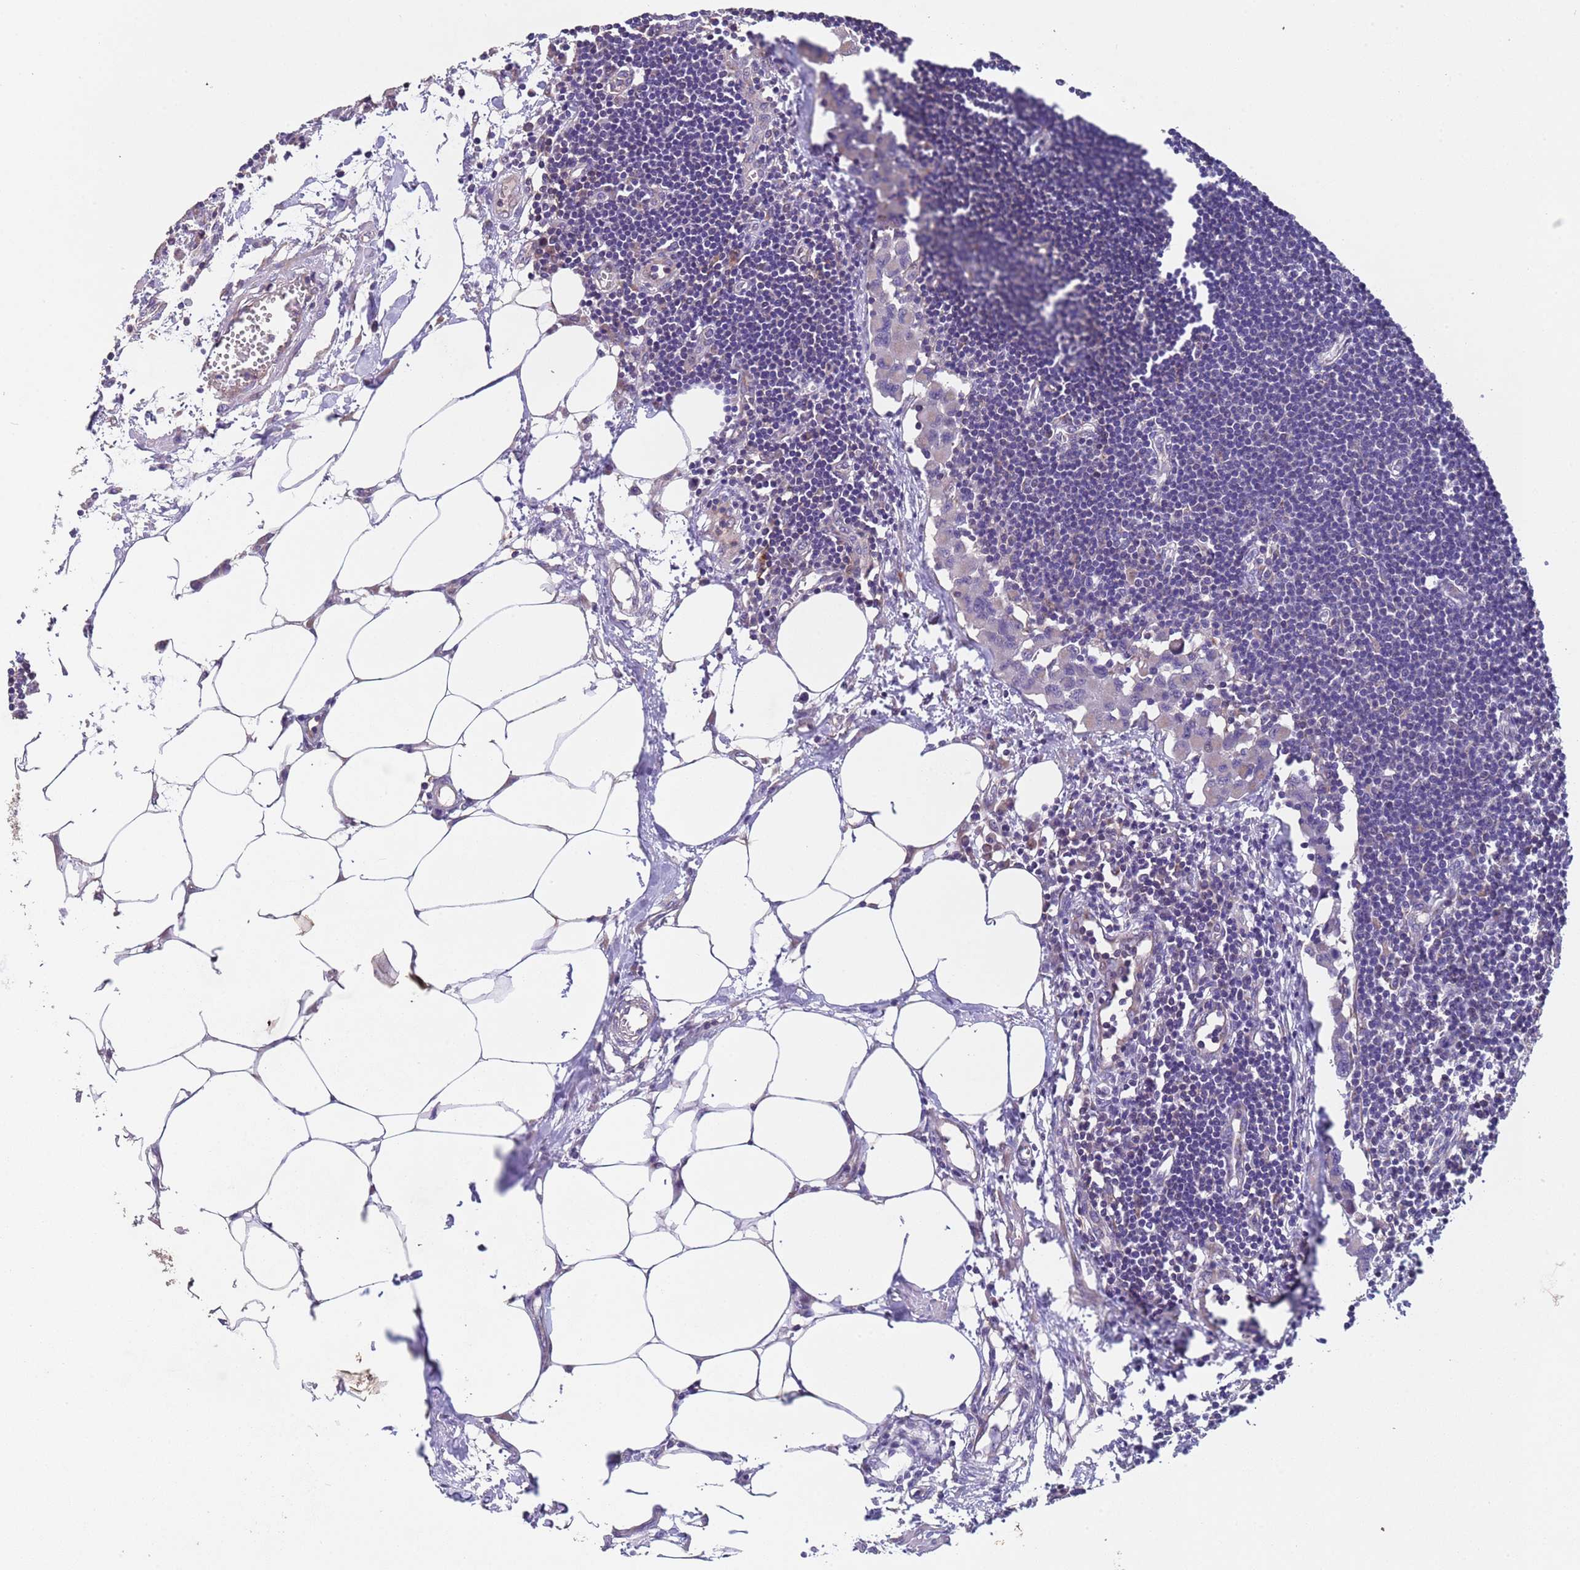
{"staining": {"intensity": "weak", "quantity": "<25%", "location": "cytoplasmic/membranous"}, "tissue": "lymph node", "cell_type": "Germinal center cells", "image_type": "normal", "snomed": [{"axis": "morphology", "description": "Normal tissue, NOS"}, {"axis": "morphology", "description": "Malignant melanoma, Metastatic site"}, {"axis": "topography", "description": "Lymph node"}], "caption": "Immunohistochemistry histopathology image of normal human lymph node stained for a protein (brown), which reveals no expression in germinal center cells.", "gene": "ACAD8", "patient": {"sex": "male", "age": 41}}